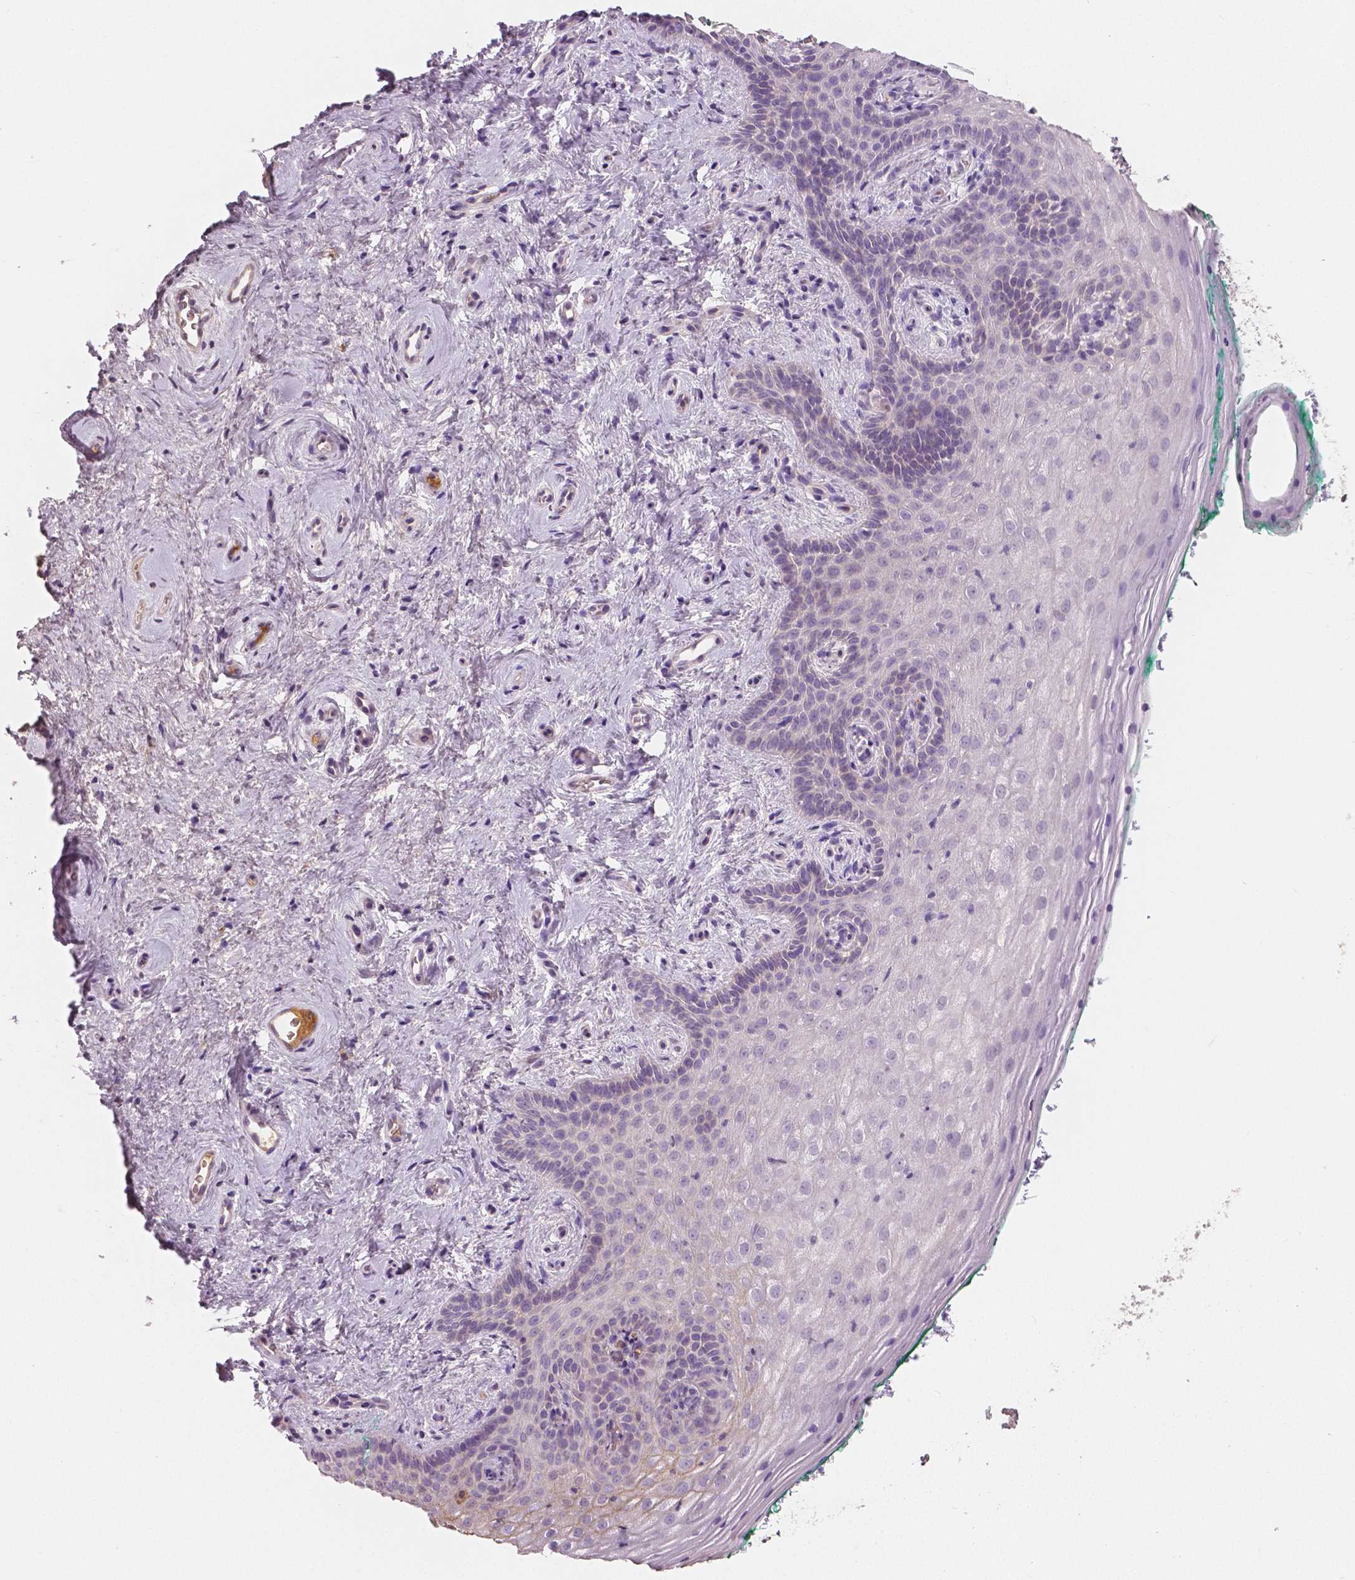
{"staining": {"intensity": "negative", "quantity": "none", "location": "none"}, "tissue": "vagina", "cell_type": "Squamous epithelial cells", "image_type": "normal", "snomed": [{"axis": "morphology", "description": "Normal tissue, NOS"}, {"axis": "topography", "description": "Vagina"}], "caption": "Immunohistochemistry (IHC) of benign vagina displays no staining in squamous epithelial cells. (Stains: DAB immunohistochemistry (IHC) with hematoxylin counter stain, Microscopy: brightfield microscopy at high magnification).", "gene": "APOA4", "patient": {"sex": "female", "age": 45}}